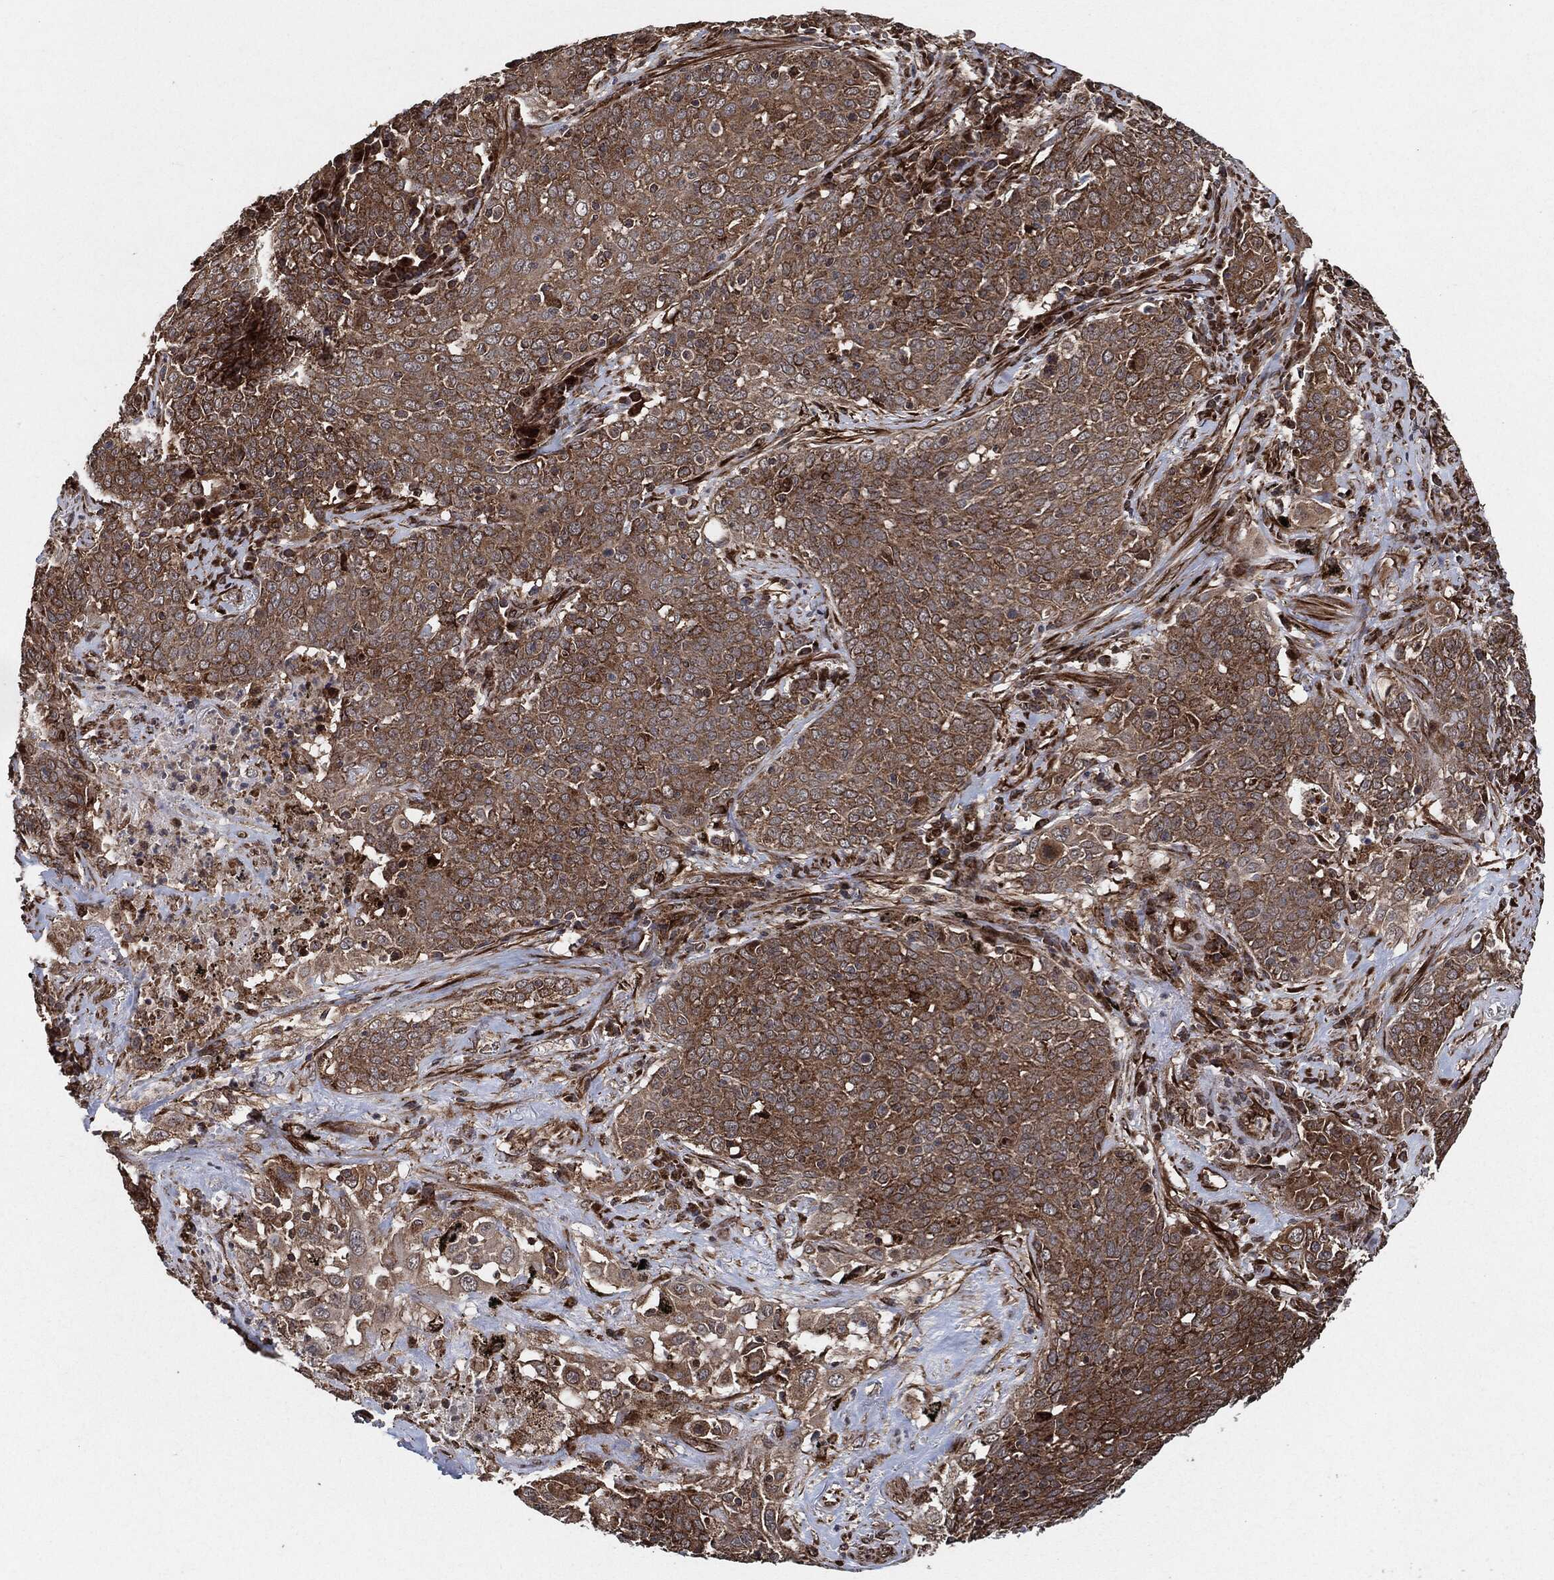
{"staining": {"intensity": "weak", "quantity": ">75%", "location": "cytoplasmic/membranous"}, "tissue": "lung cancer", "cell_type": "Tumor cells", "image_type": "cancer", "snomed": [{"axis": "morphology", "description": "Squamous cell carcinoma, NOS"}, {"axis": "topography", "description": "Lung"}], "caption": "High-magnification brightfield microscopy of squamous cell carcinoma (lung) stained with DAB (brown) and counterstained with hematoxylin (blue). tumor cells exhibit weak cytoplasmic/membranous staining is seen in approximately>75% of cells.", "gene": "BCAR1", "patient": {"sex": "male", "age": 82}}